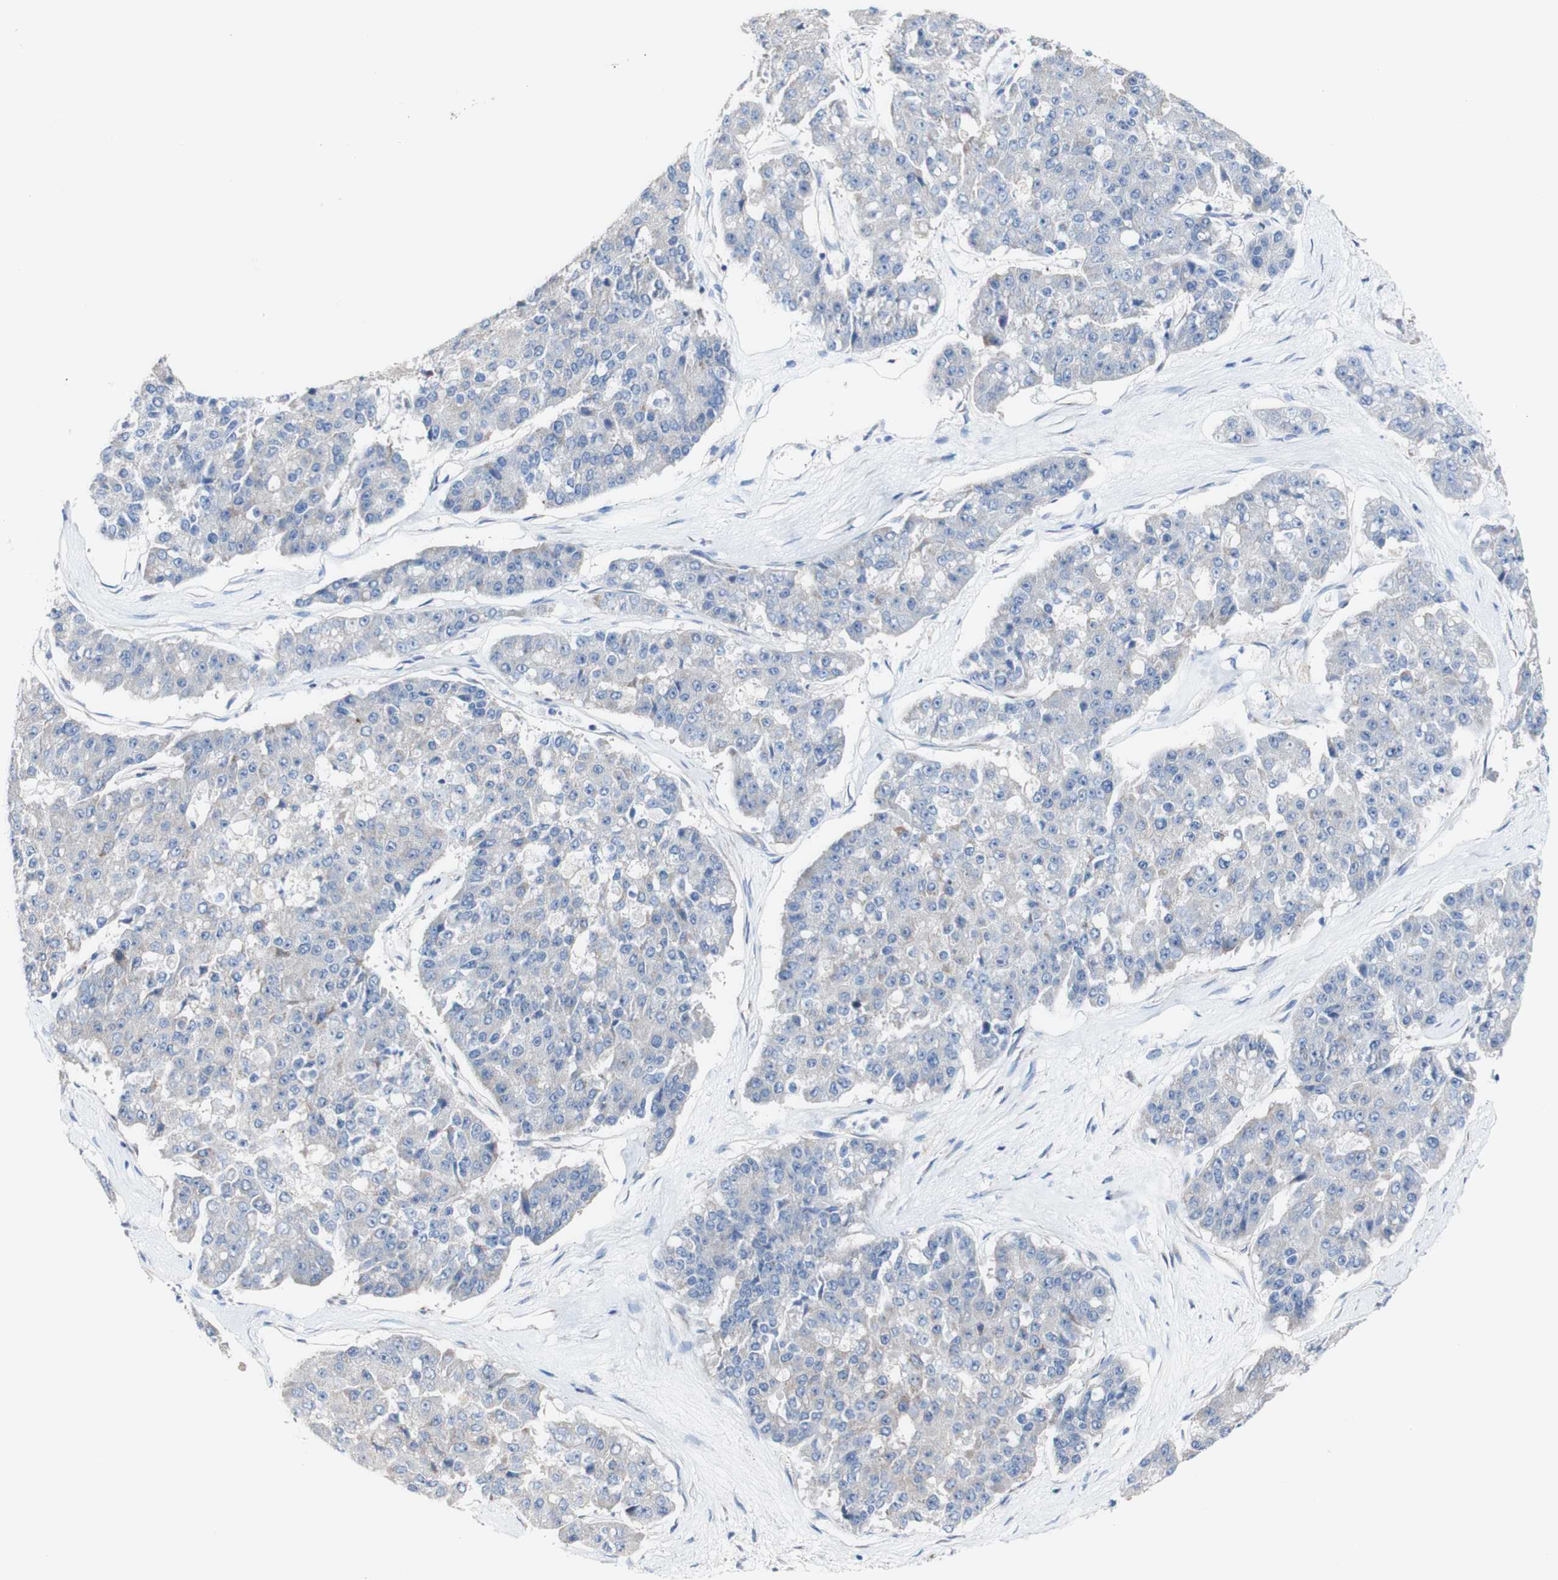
{"staining": {"intensity": "negative", "quantity": "none", "location": "none"}, "tissue": "pancreatic cancer", "cell_type": "Tumor cells", "image_type": "cancer", "snomed": [{"axis": "morphology", "description": "Adenocarcinoma, NOS"}, {"axis": "topography", "description": "Pancreas"}], "caption": "Tumor cells show no significant positivity in adenocarcinoma (pancreatic).", "gene": "LRIG3", "patient": {"sex": "male", "age": 50}}